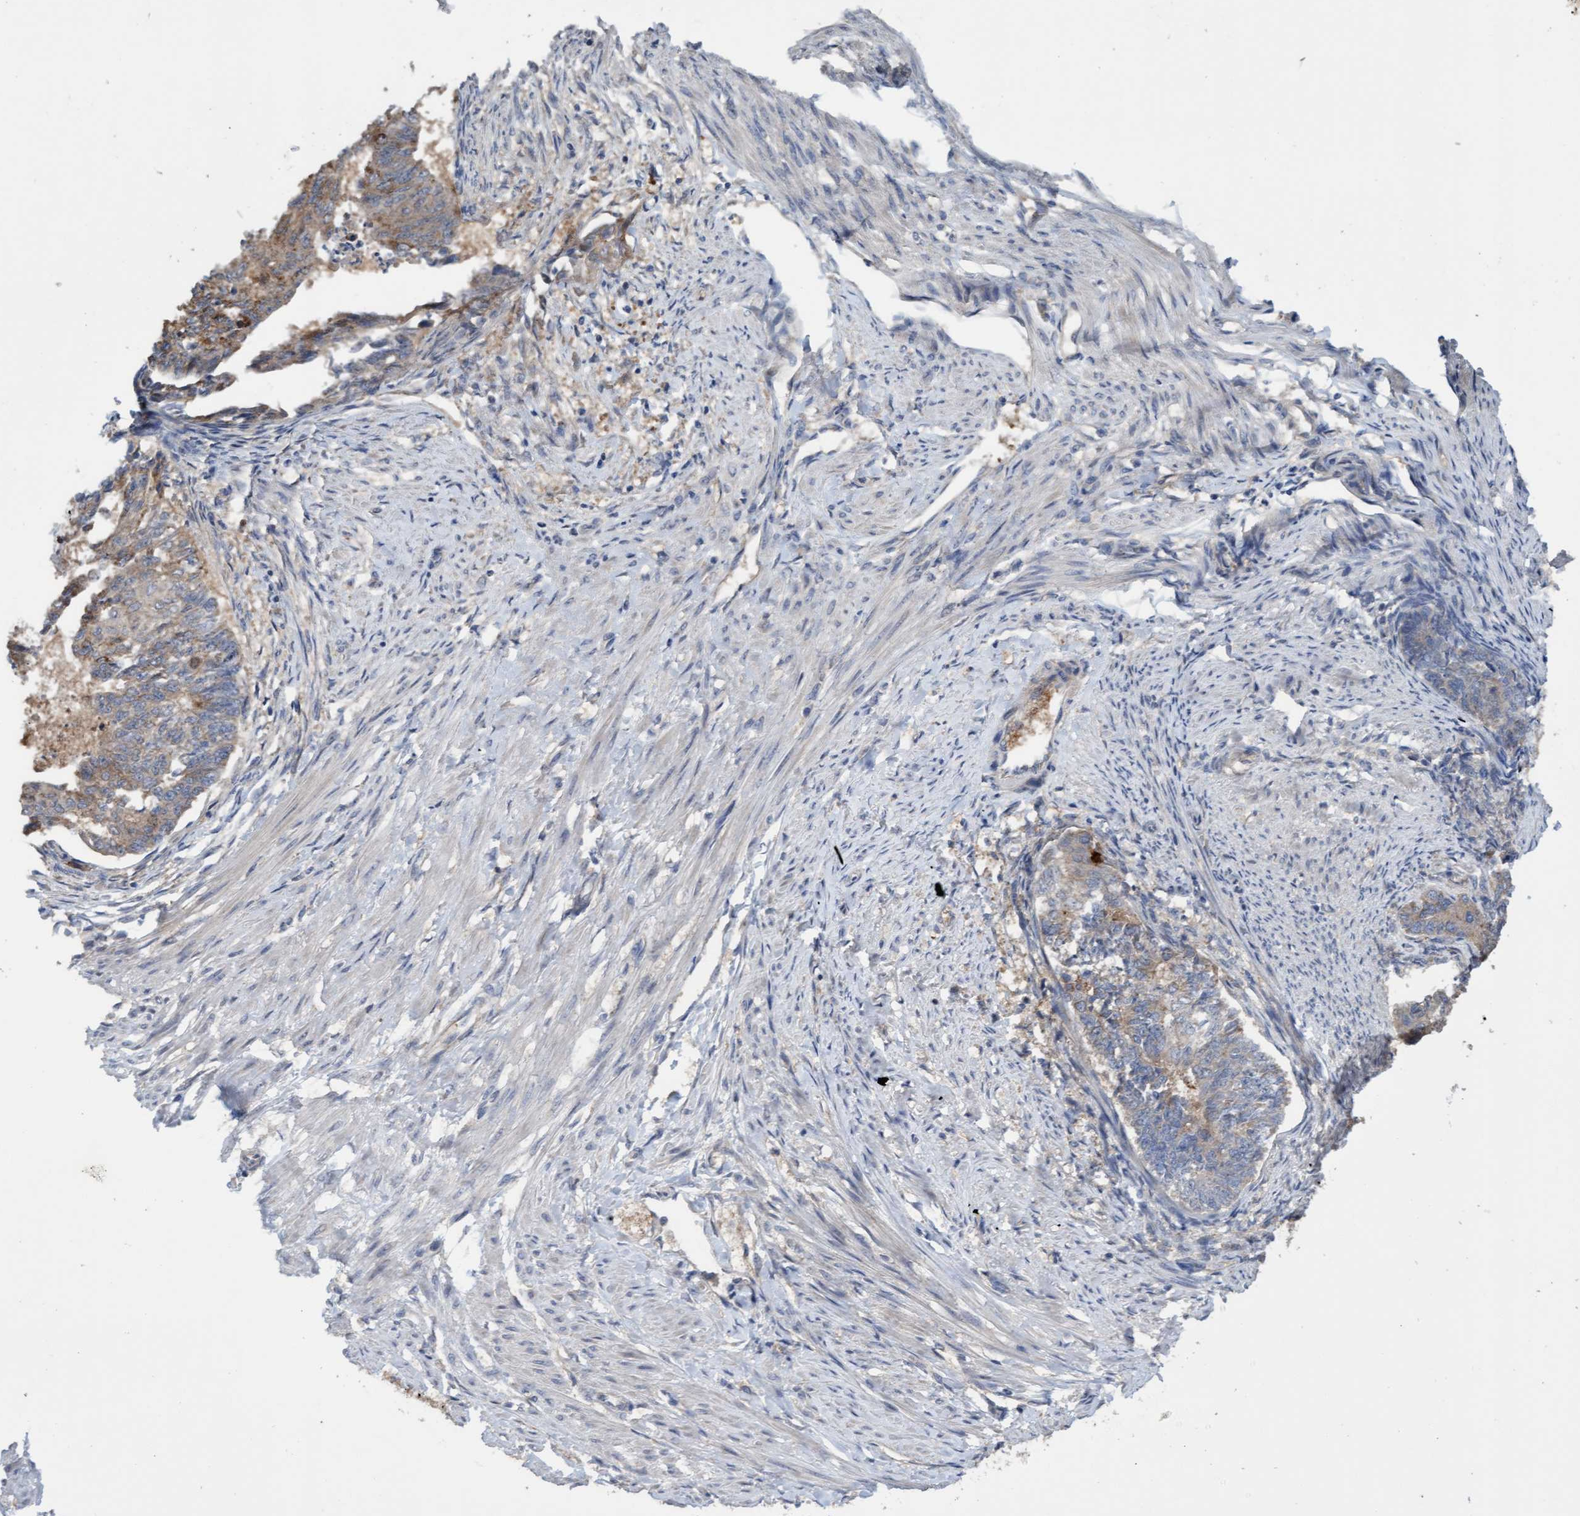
{"staining": {"intensity": "weak", "quantity": "25%-75%", "location": "cytoplasmic/membranous"}, "tissue": "endometrial cancer", "cell_type": "Tumor cells", "image_type": "cancer", "snomed": [{"axis": "morphology", "description": "Adenocarcinoma, NOS"}, {"axis": "topography", "description": "Endometrium"}], "caption": "Protein positivity by immunohistochemistry reveals weak cytoplasmic/membranous expression in about 25%-75% of tumor cells in endometrial adenocarcinoma. (Stains: DAB in brown, nuclei in blue, Microscopy: brightfield microscopy at high magnification).", "gene": "ITFG1", "patient": {"sex": "female", "age": 32}}